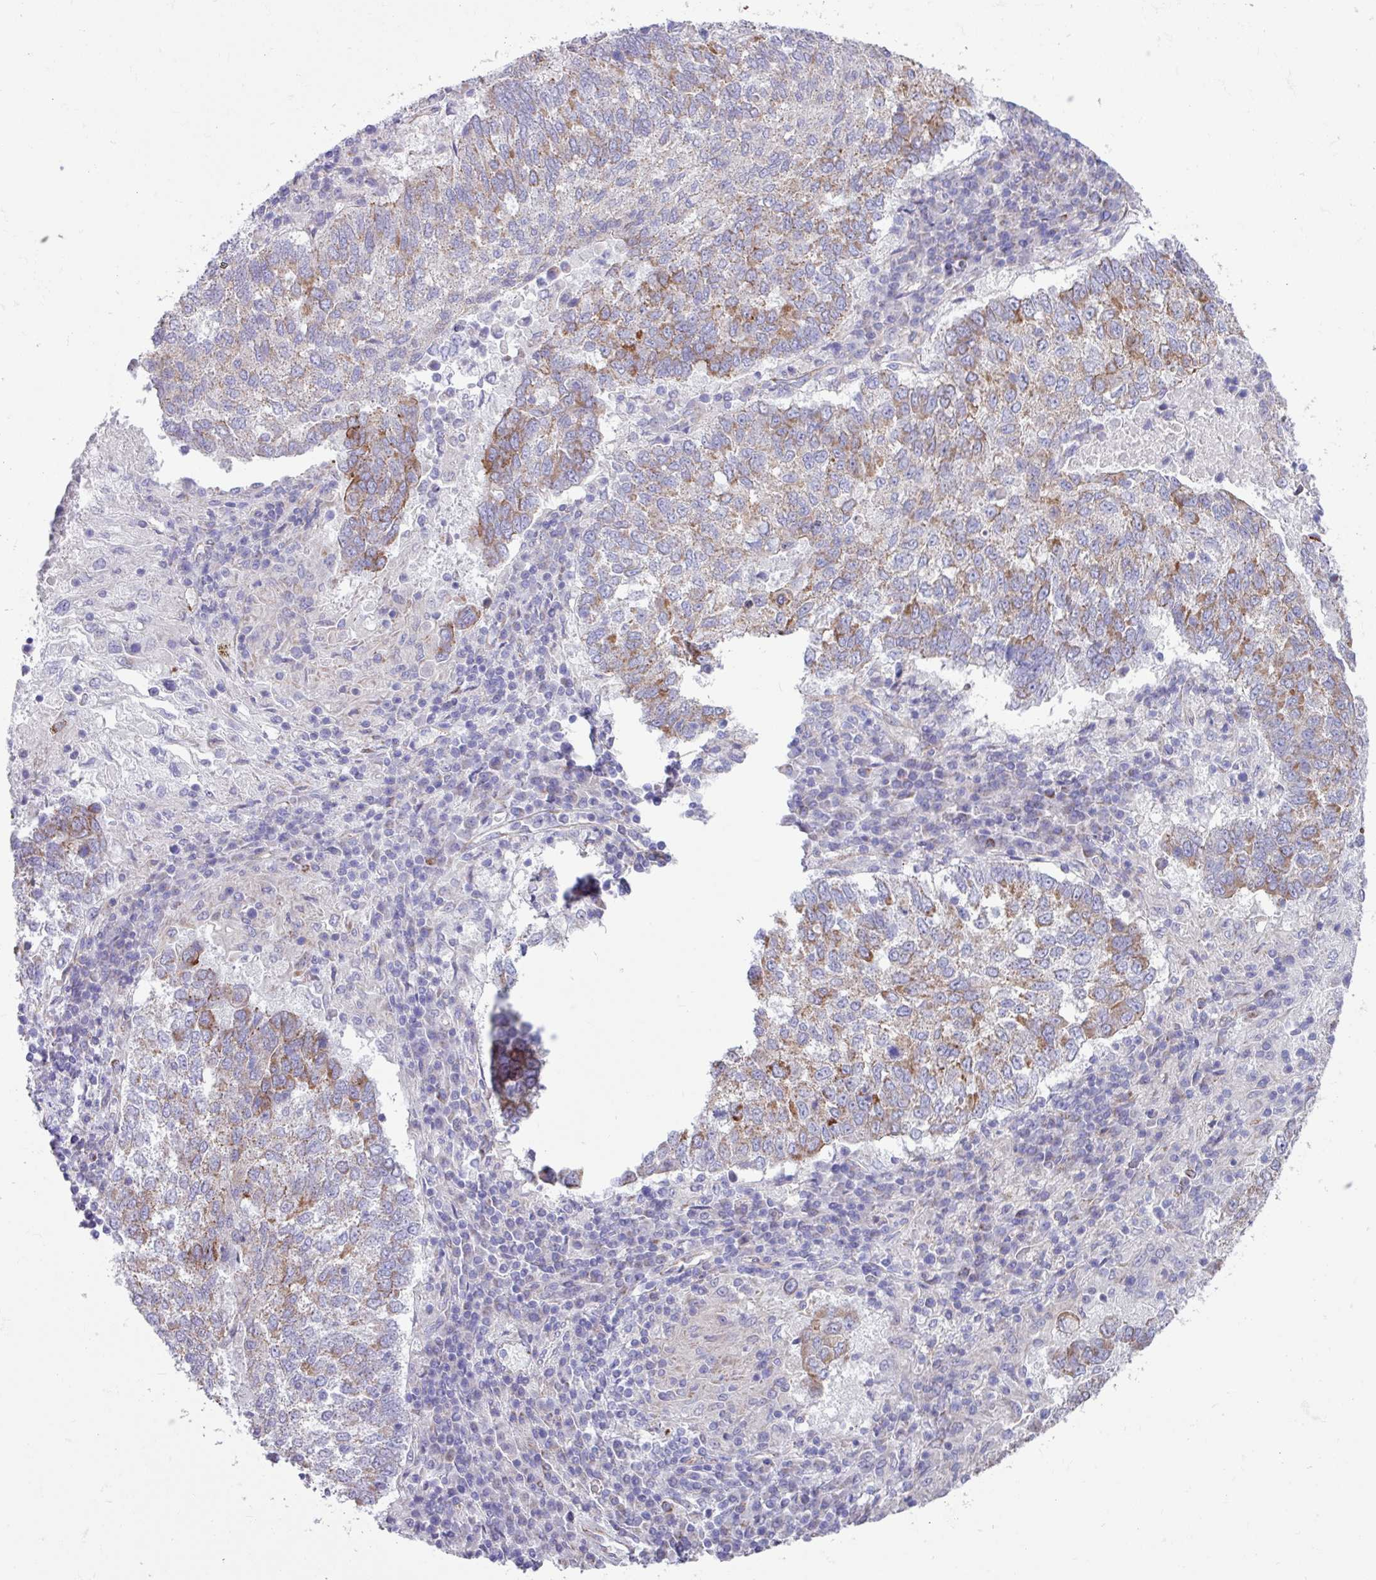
{"staining": {"intensity": "strong", "quantity": "<25%", "location": "cytoplasmic/membranous"}, "tissue": "lung cancer", "cell_type": "Tumor cells", "image_type": "cancer", "snomed": [{"axis": "morphology", "description": "Squamous cell carcinoma, NOS"}, {"axis": "topography", "description": "Lung"}], "caption": "A brown stain highlights strong cytoplasmic/membranous positivity of a protein in human lung cancer tumor cells. (DAB IHC, brown staining for protein, blue staining for nuclei).", "gene": "OTULIN", "patient": {"sex": "male", "age": 73}}